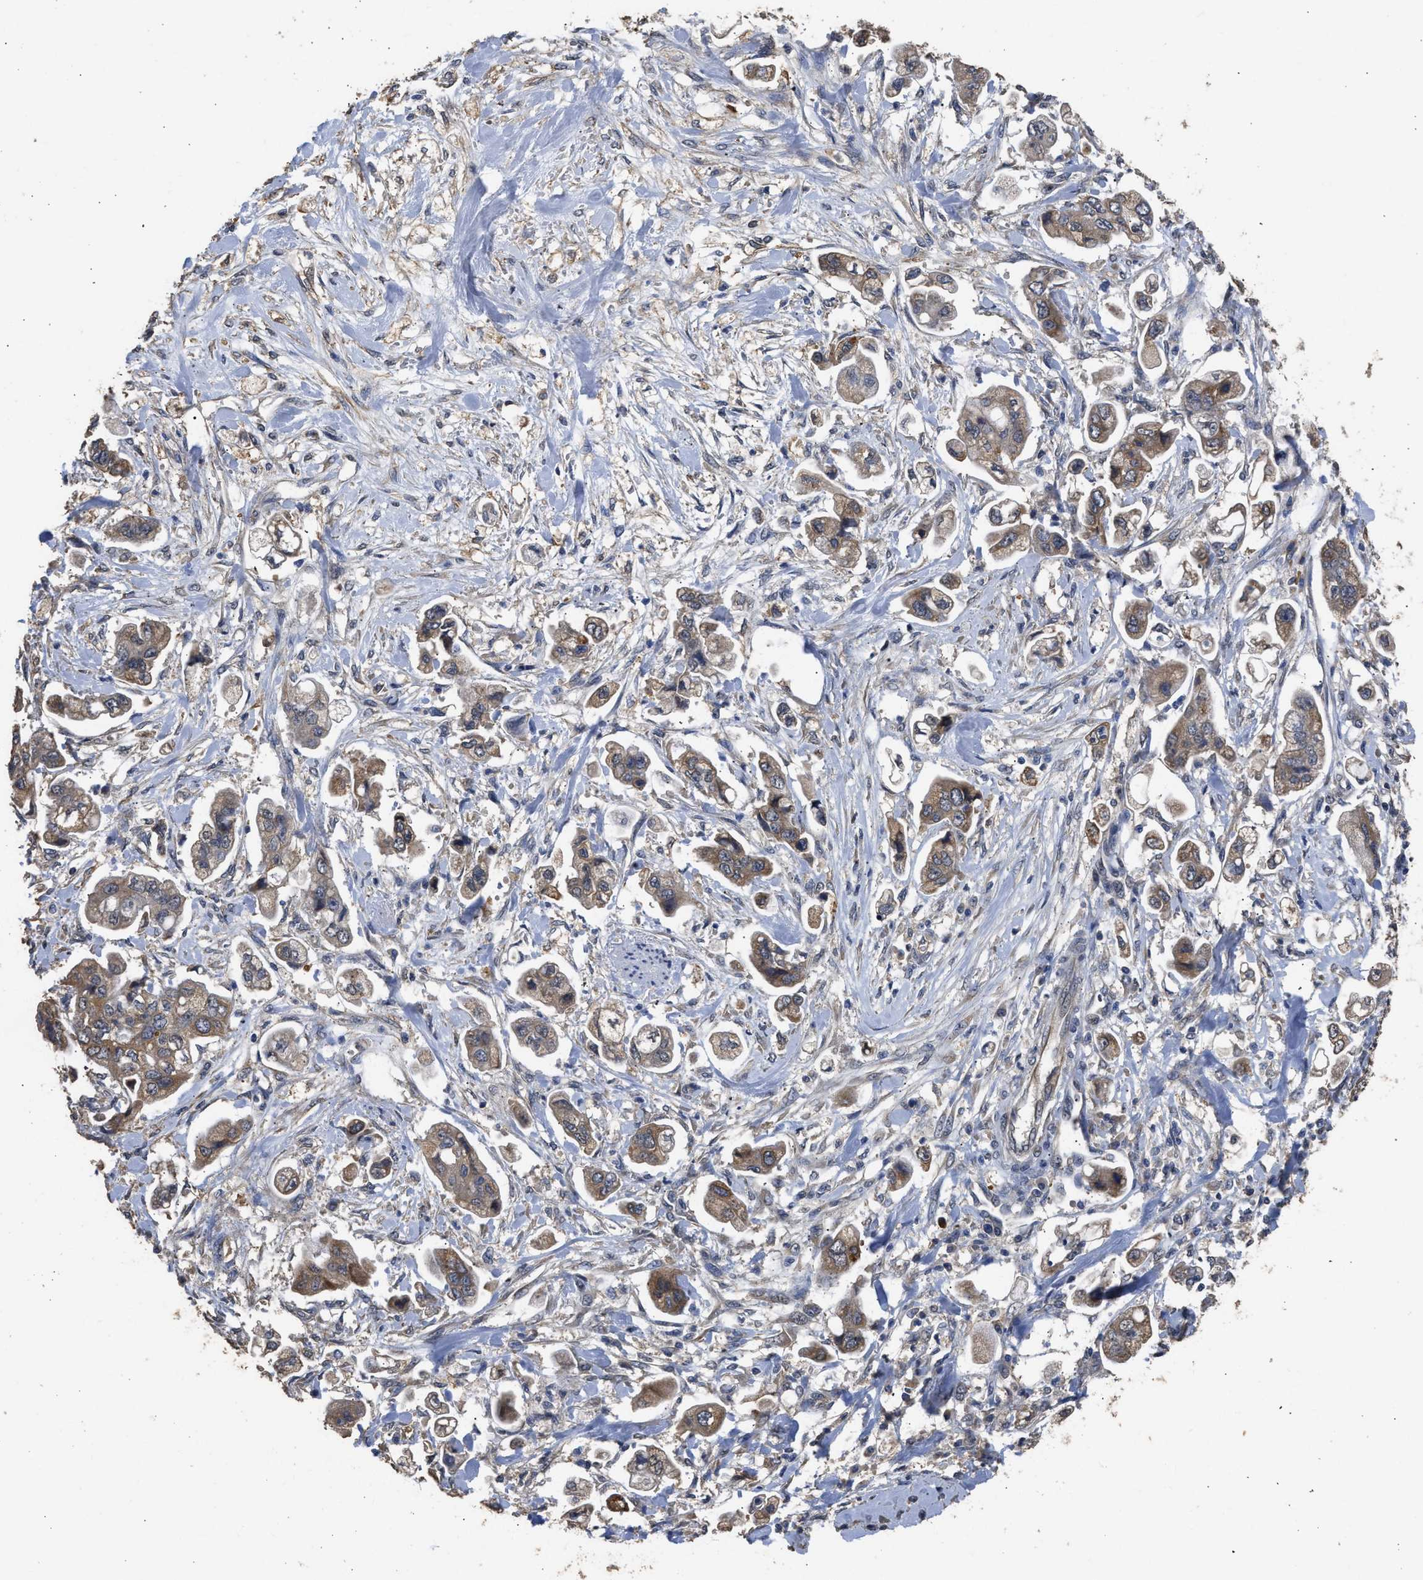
{"staining": {"intensity": "weak", "quantity": ">75%", "location": "cytoplasmic/membranous"}, "tissue": "stomach cancer", "cell_type": "Tumor cells", "image_type": "cancer", "snomed": [{"axis": "morphology", "description": "Adenocarcinoma, NOS"}, {"axis": "topography", "description": "Stomach"}], "caption": "IHC staining of stomach cancer, which displays low levels of weak cytoplasmic/membranous staining in about >75% of tumor cells indicating weak cytoplasmic/membranous protein staining. The staining was performed using DAB (3,3'-diaminobenzidine) (brown) for protein detection and nuclei were counterstained in hematoxylin (blue).", "gene": "SPINT2", "patient": {"sex": "male", "age": 62}}